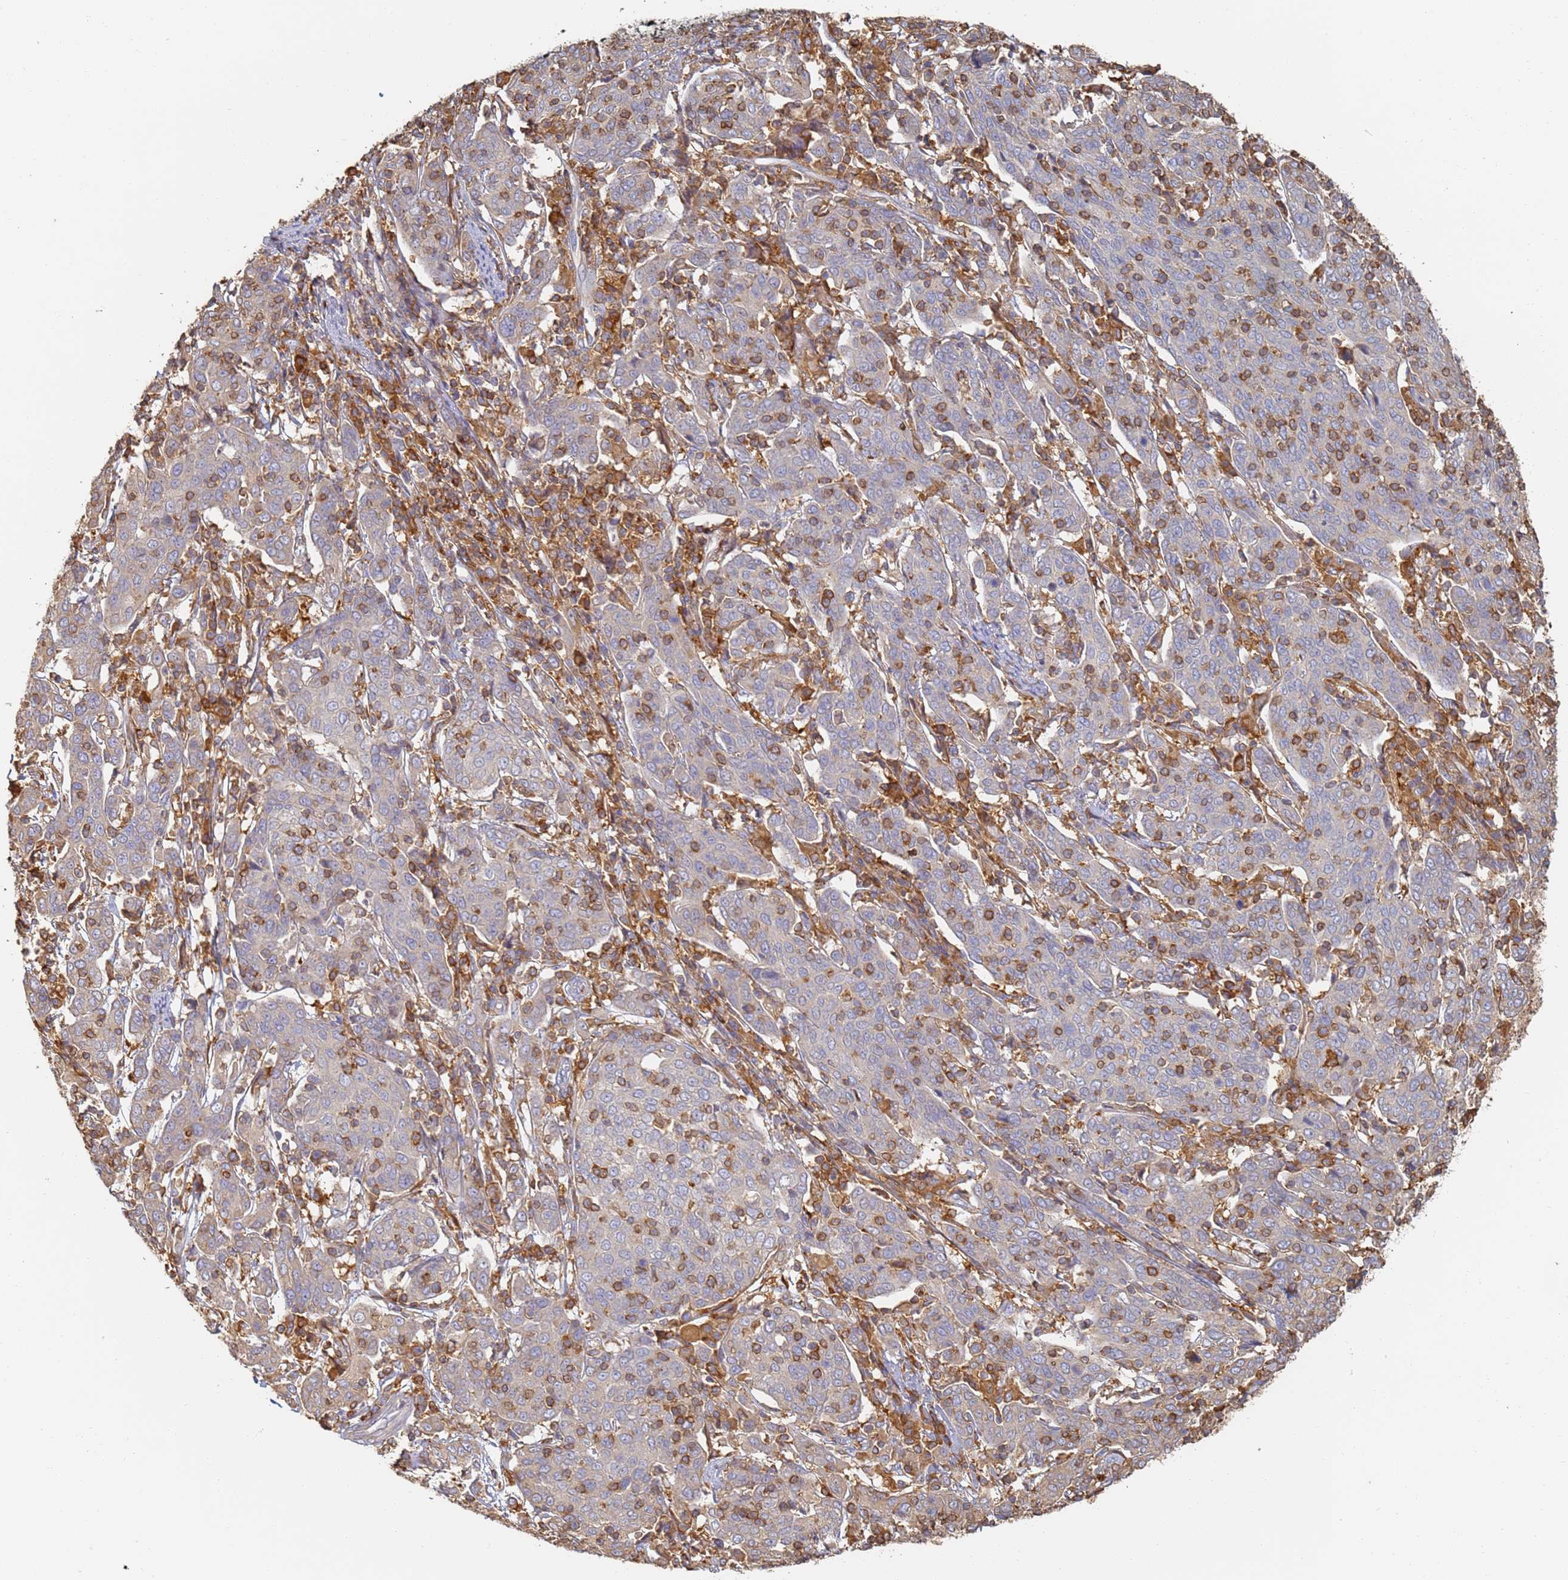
{"staining": {"intensity": "negative", "quantity": "none", "location": "none"}, "tissue": "cervical cancer", "cell_type": "Tumor cells", "image_type": "cancer", "snomed": [{"axis": "morphology", "description": "Squamous cell carcinoma, NOS"}, {"axis": "topography", "description": "Cervix"}], "caption": "Protein analysis of cervical cancer displays no significant expression in tumor cells.", "gene": "BIN2", "patient": {"sex": "female", "age": 67}}